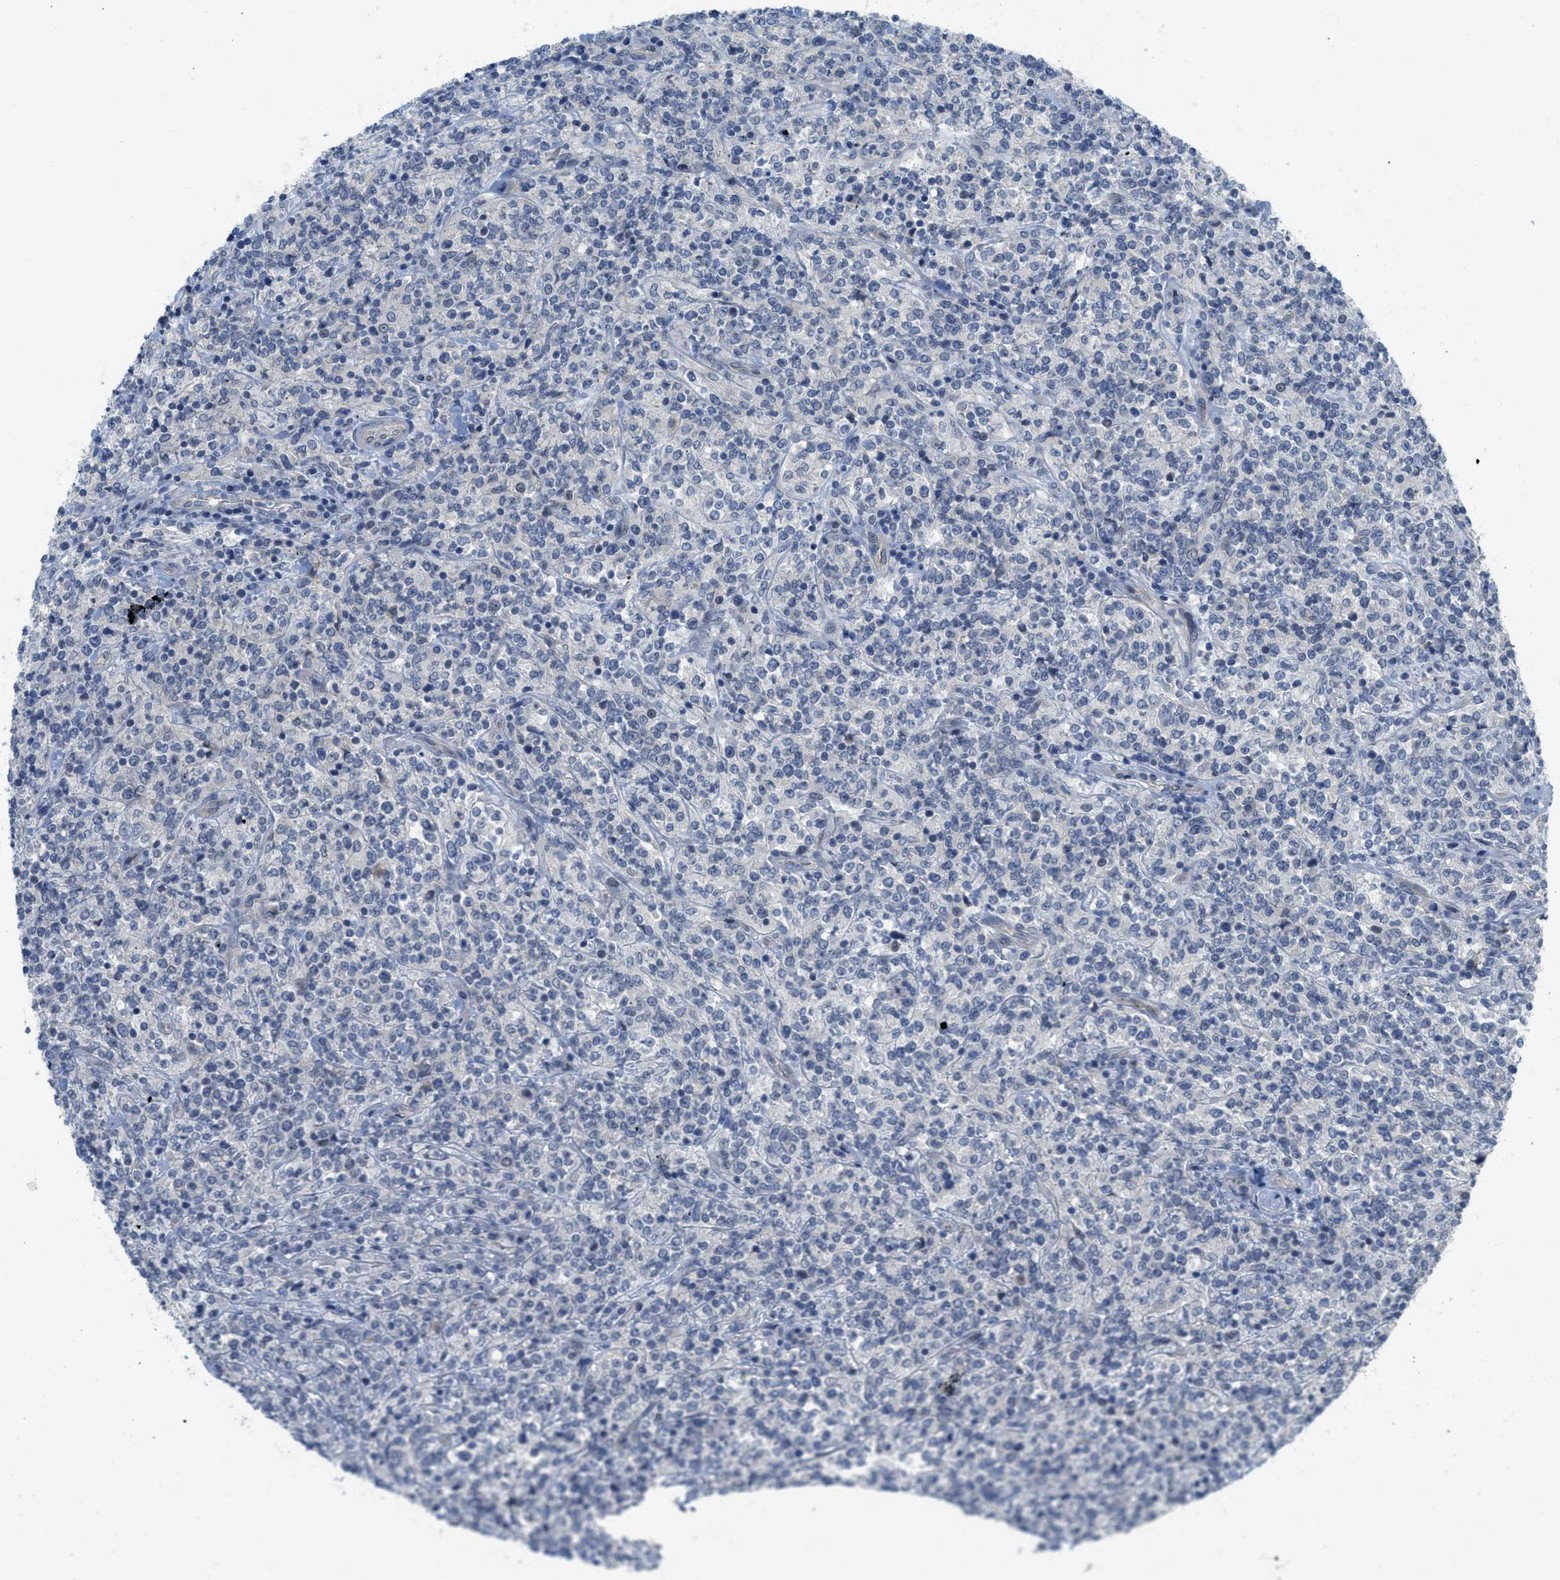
{"staining": {"intensity": "negative", "quantity": "none", "location": "none"}, "tissue": "lymphoma", "cell_type": "Tumor cells", "image_type": "cancer", "snomed": [{"axis": "morphology", "description": "Malignant lymphoma, non-Hodgkin's type, High grade"}, {"axis": "topography", "description": "Soft tissue"}], "caption": "Immunohistochemistry (IHC) micrograph of neoplastic tissue: lymphoma stained with DAB (3,3'-diaminobenzidine) reveals no significant protein expression in tumor cells. Brightfield microscopy of immunohistochemistry stained with DAB (3,3'-diaminobenzidine) (brown) and hematoxylin (blue), captured at high magnification.", "gene": "TNFAIP1", "patient": {"sex": "male", "age": 18}}